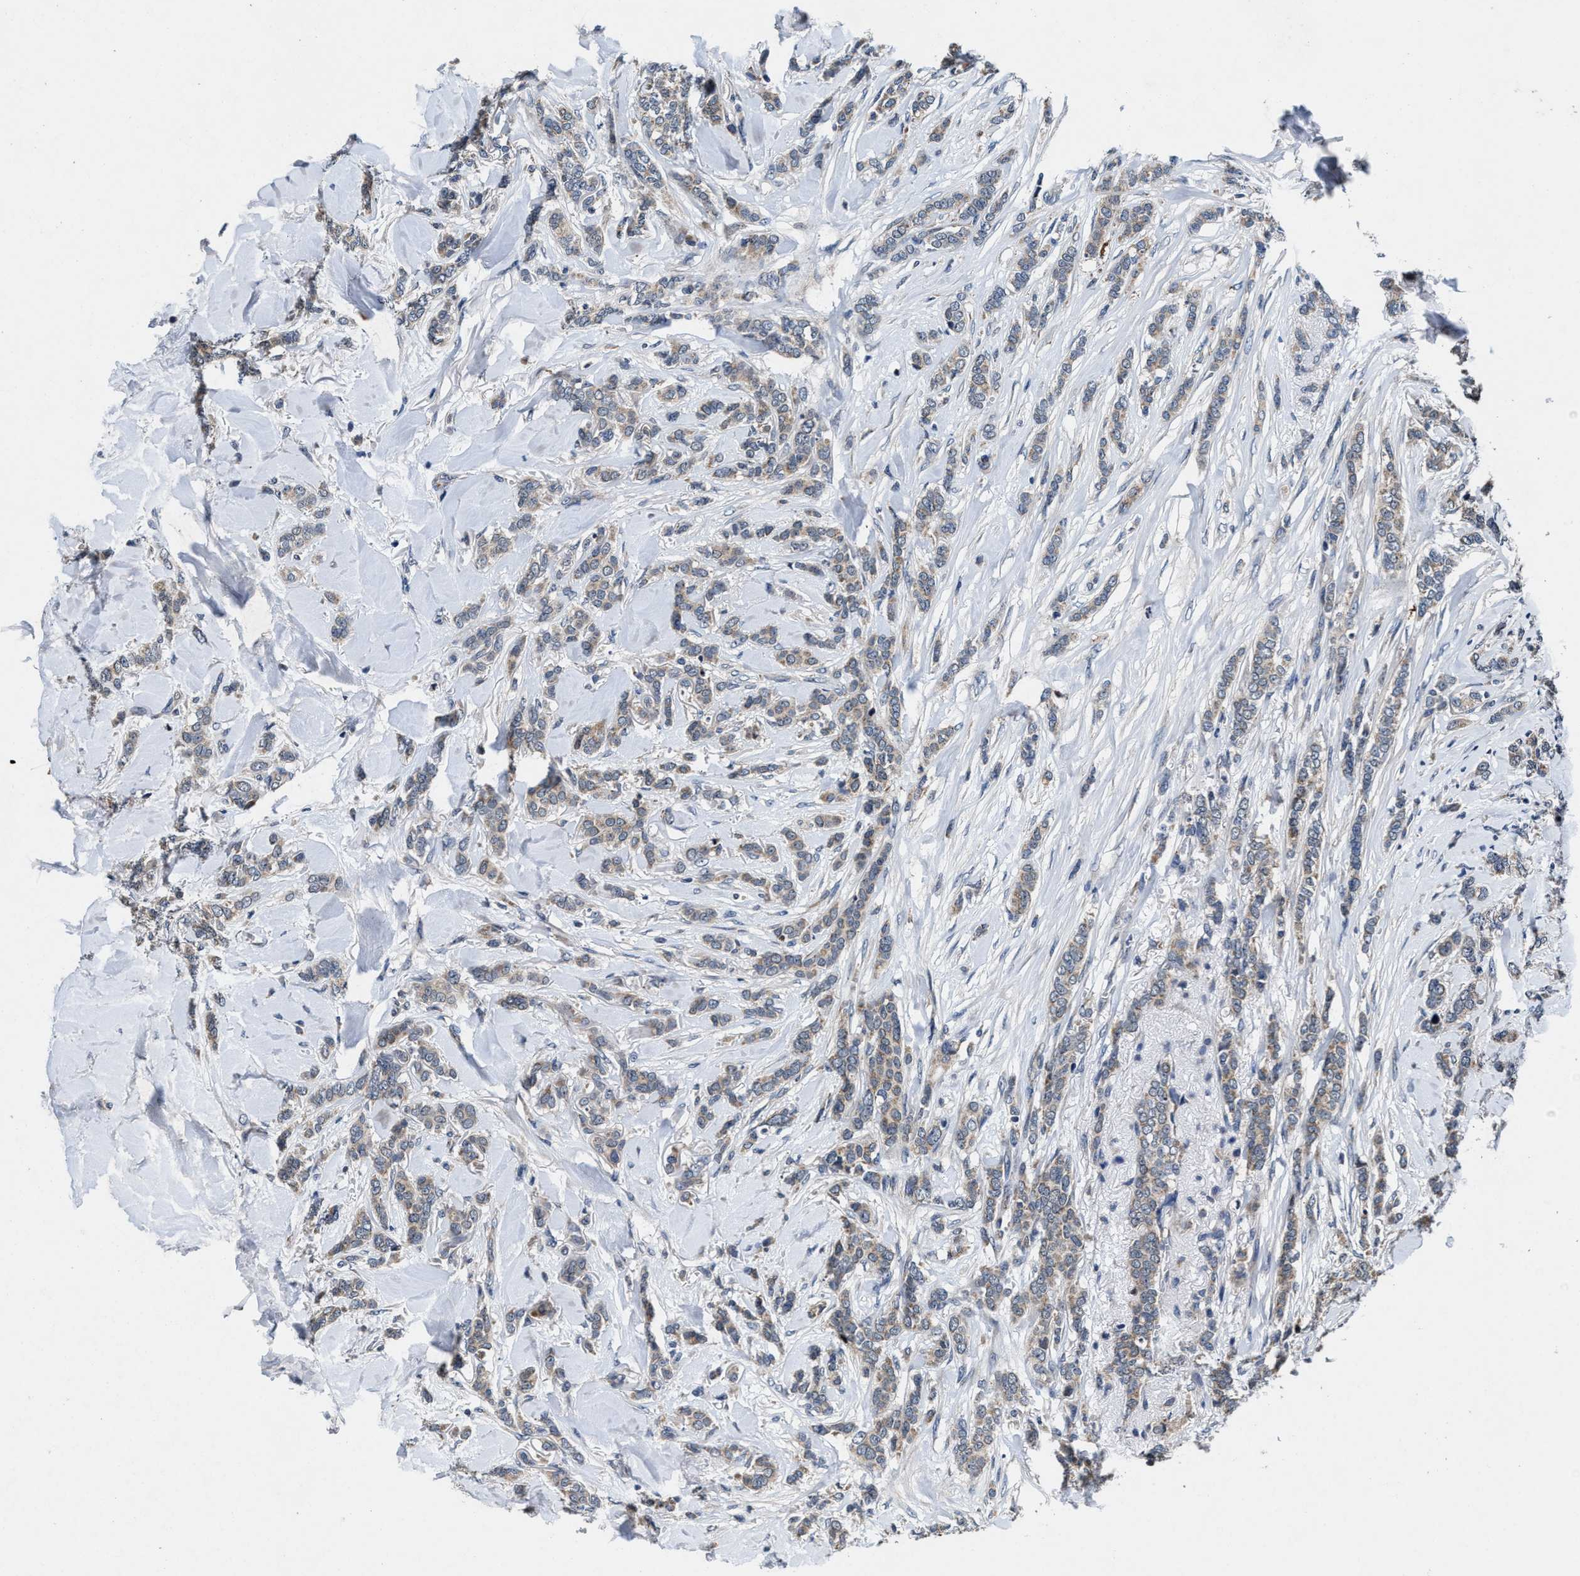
{"staining": {"intensity": "weak", "quantity": ">75%", "location": "cytoplasmic/membranous"}, "tissue": "breast cancer", "cell_type": "Tumor cells", "image_type": "cancer", "snomed": [{"axis": "morphology", "description": "Lobular carcinoma"}, {"axis": "topography", "description": "Skin"}, {"axis": "topography", "description": "Breast"}], "caption": "An image of breast cancer (lobular carcinoma) stained for a protein displays weak cytoplasmic/membranous brown staining in tumor cells.", "gene": "TMEM53", "patient": {"sex": "female", "age": 46}}